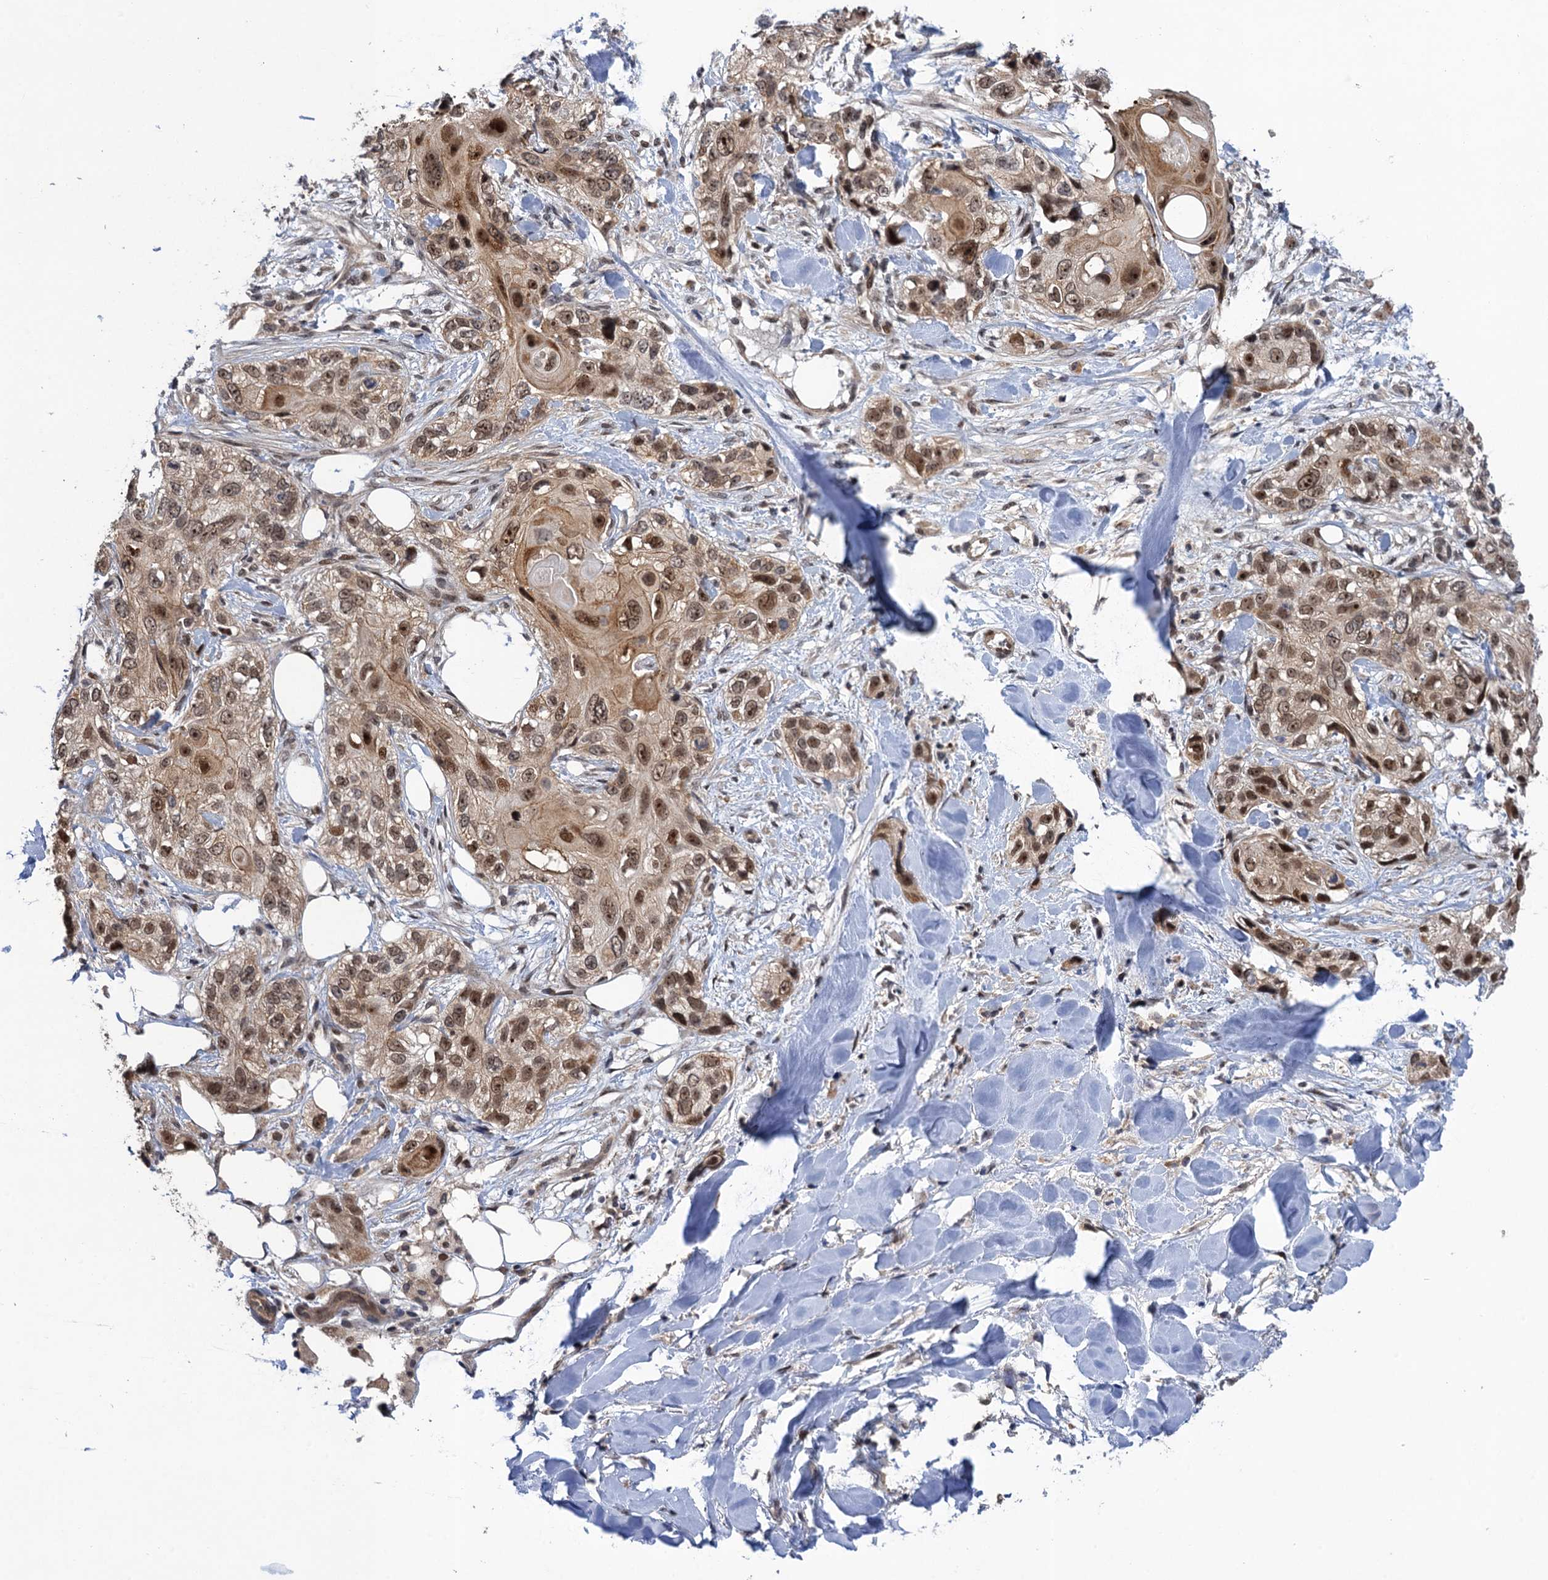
{"staining": {"intensity": "moderate", "quantity": ">75%", "location": "cytoplasmic/membranous,nuclear"}, "tissue": "skin cancer", "cell_type": "Tumor cells", "image_type": "cancer", "snomed": [{"axis": "morphology", "description": "Normal tissue, NOS"}, {"axis": "morphology", "description": "Squamous cell carcinoma, NOS"}, {"axis": "topography", "description": "Skin"}], "caption": "Moderate cytoplasmic/membranous and nuclear protein expression is seen in approximately >75% of tumor cells in squamous cell carcinoma (skin).", "gene": "ZAR1L", "patient": {"sex": "male", "age": 72}}